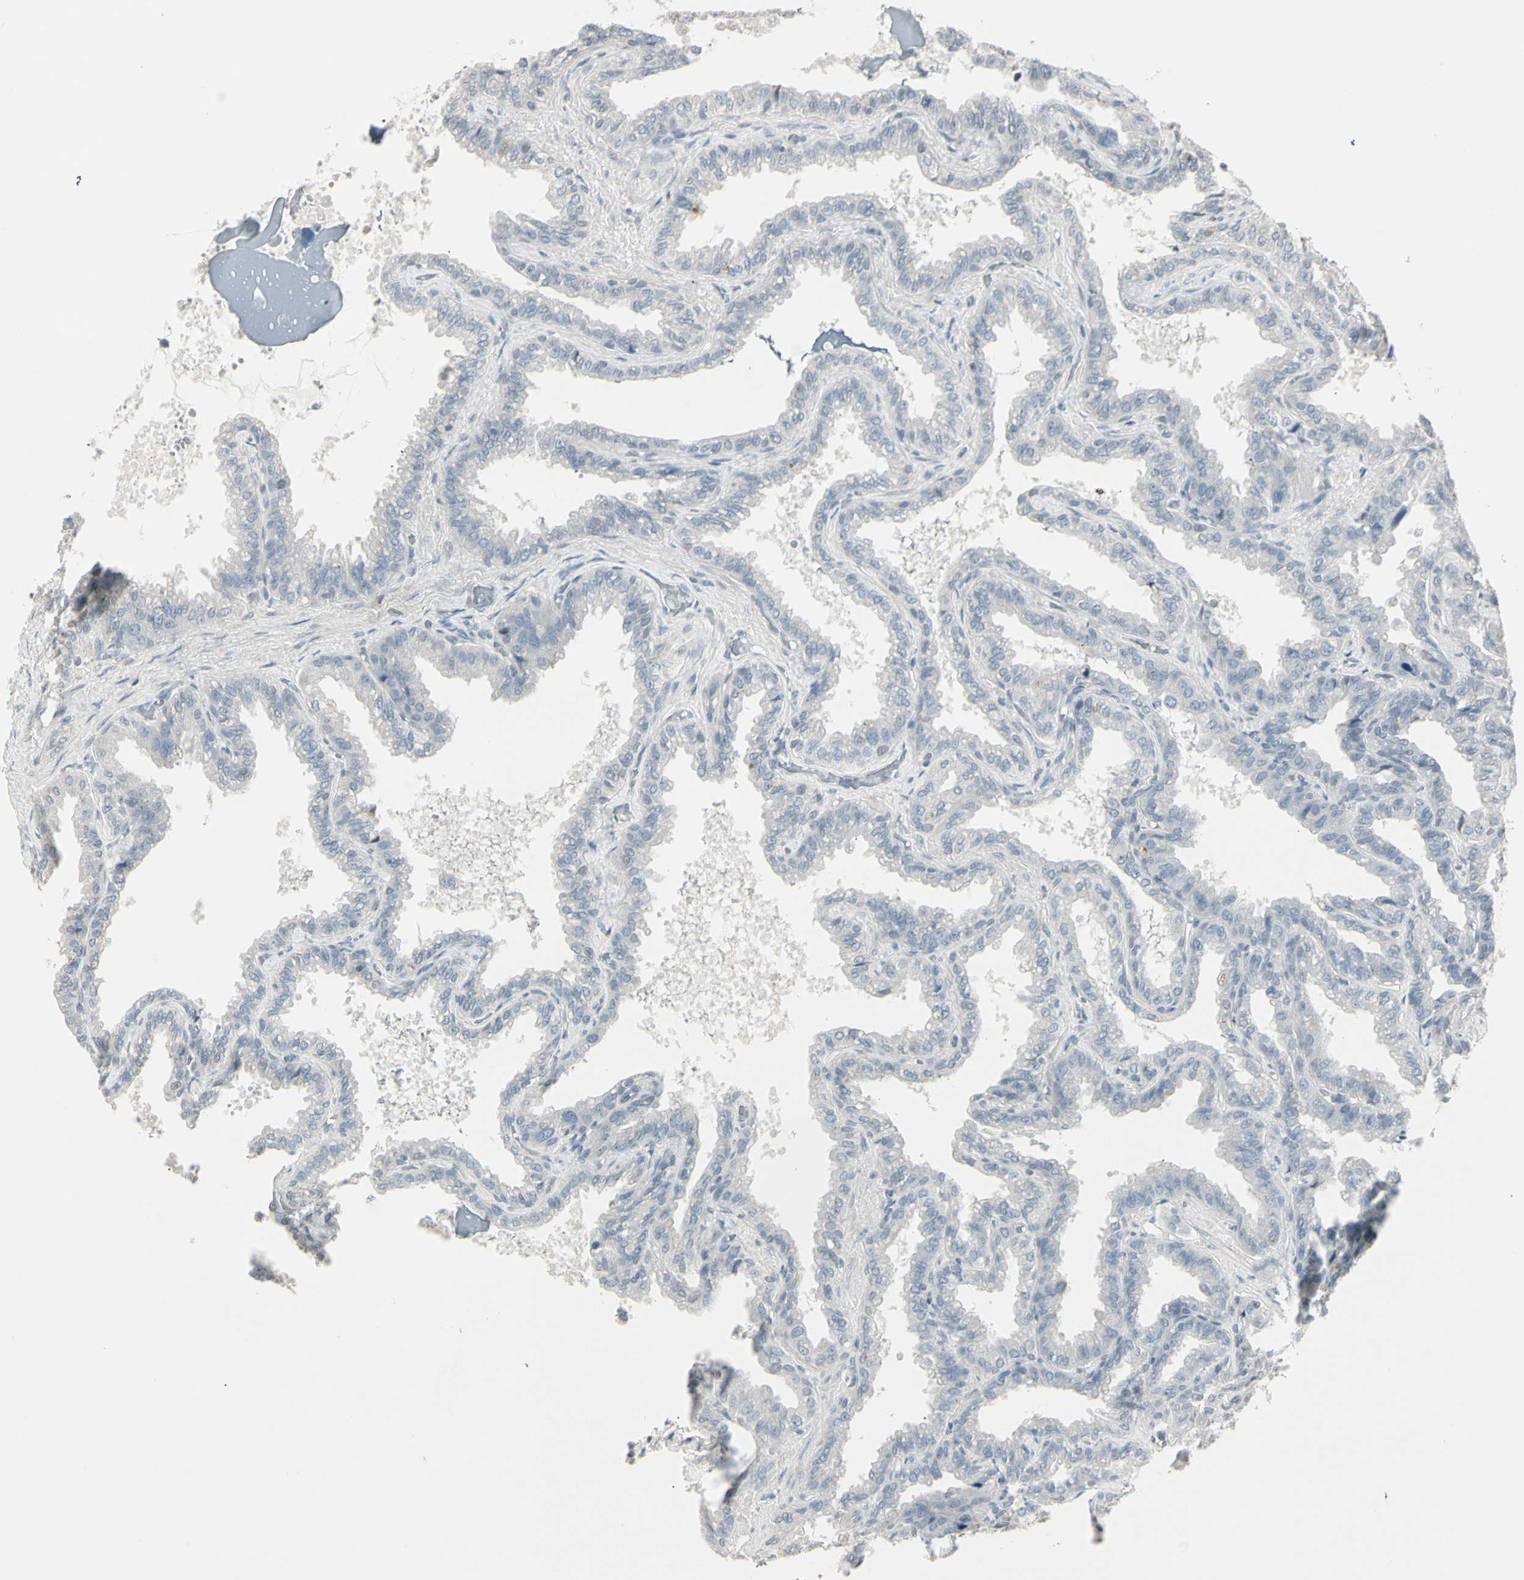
{"staining": {"intensity": "negative", "quantity": "none", "location": "none"}, "tissue": "seminal vesicle", "cell_type": "Glandular cells", "image_type": "normal", "snomed": [{"axis": "morphology", "description": "Normal tissue, NOS"}, {"axis": "topography", "description": "Seminal veicle"}], "caption": "Immunohistochemistry (IHC) of unremarkable seminal vesicle exhibits no expression in glandular cells.", "gene": "DMPK", "patient": {"sex": "male", "age": 46}}